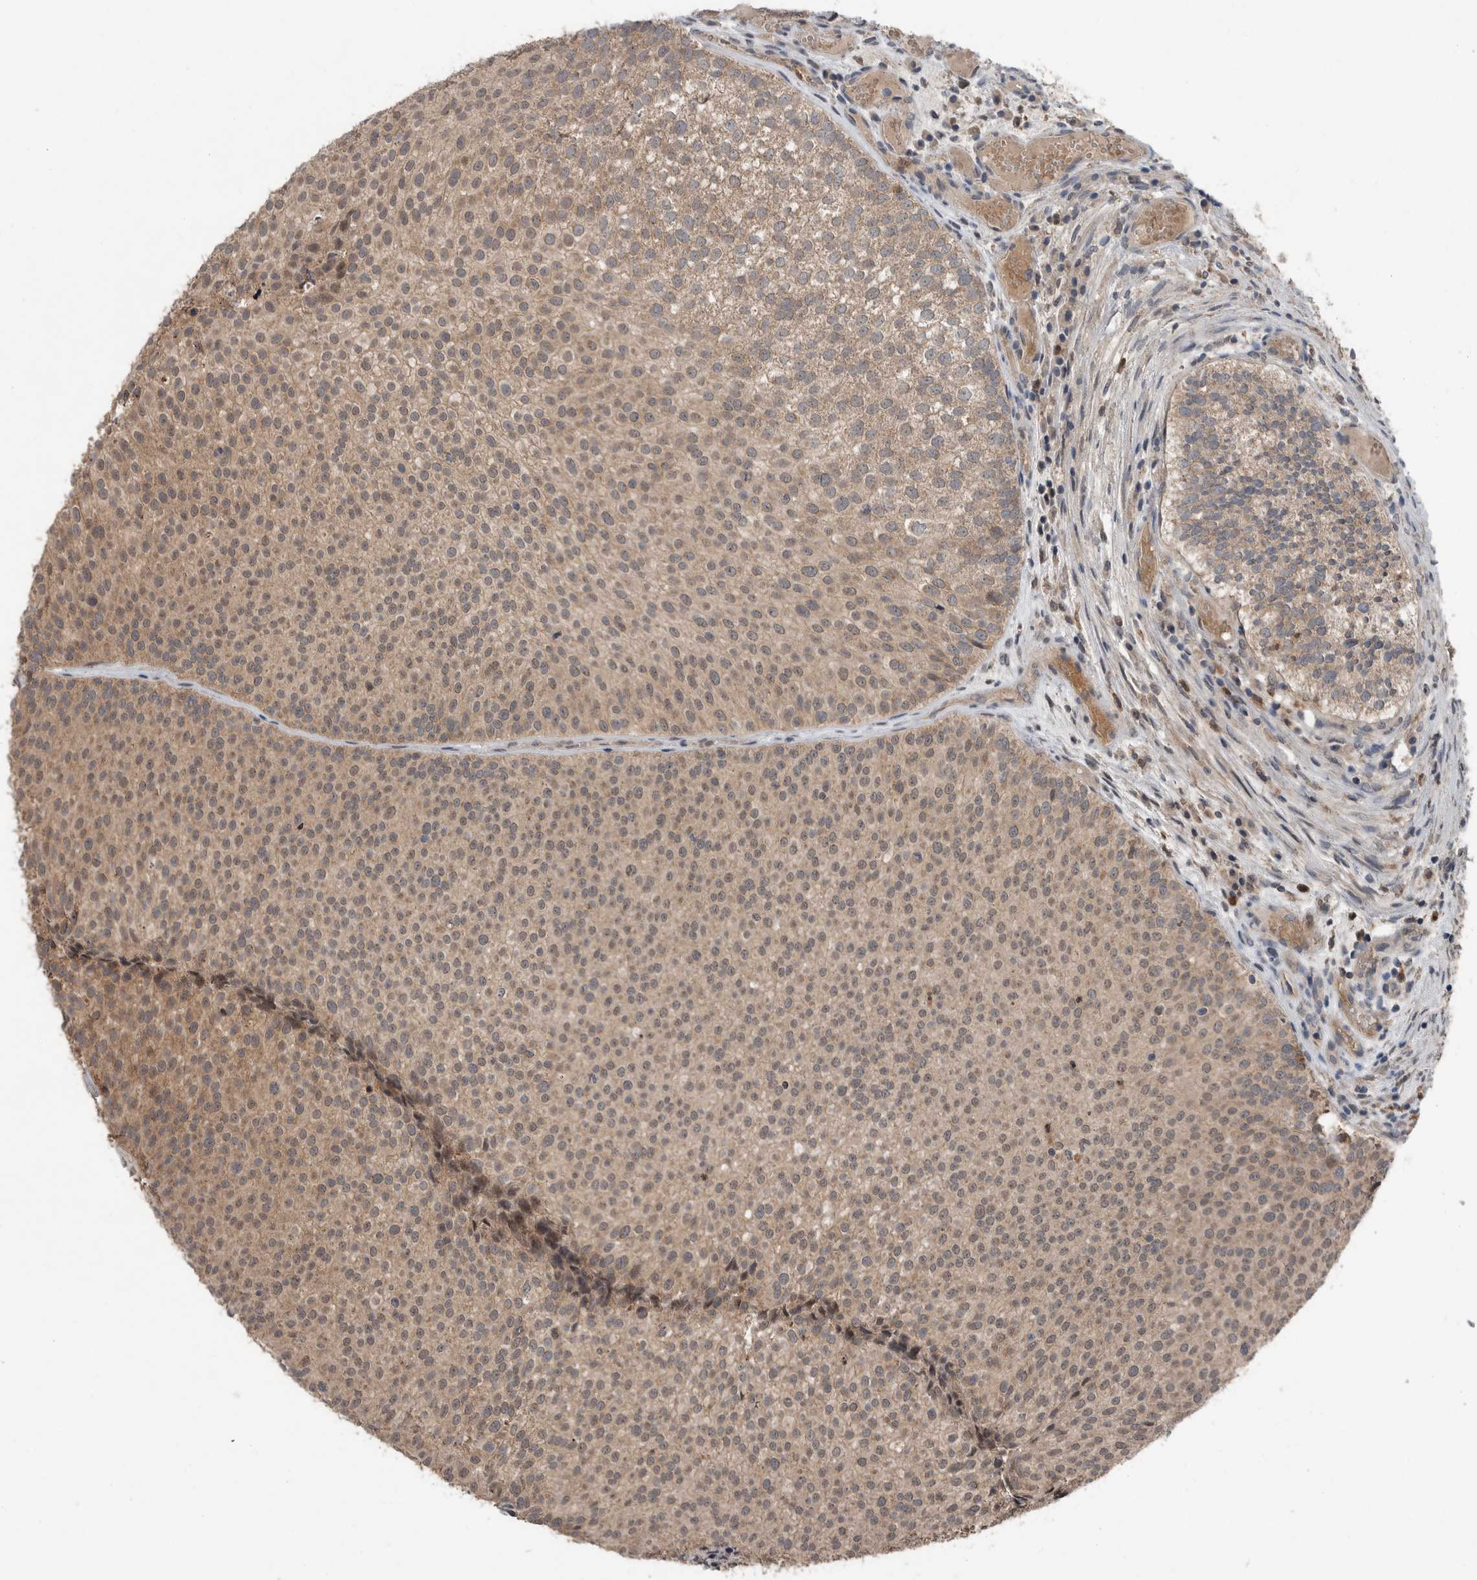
{"staining": {"intensity": "weak", "quantity": ">75%", "location": "cytoplasmic/membranous"}, "tissue": "urothelial cancer", "cell_type": "Tumor cells", "image_type": "cancer", "snomed": [{"axis": "morphology", "description": "Urothelial carcinoma, Low grade"}, {"axis": "topography", "description": "Urinary bladder"}], "caption": "Protein staining of urothelial cancer tissue shows weak cytoplasmic/membranous positivity in about >75% of tumor cells.", "gene": "SCP2", "patient": {"sex": "male", "age": 86}}